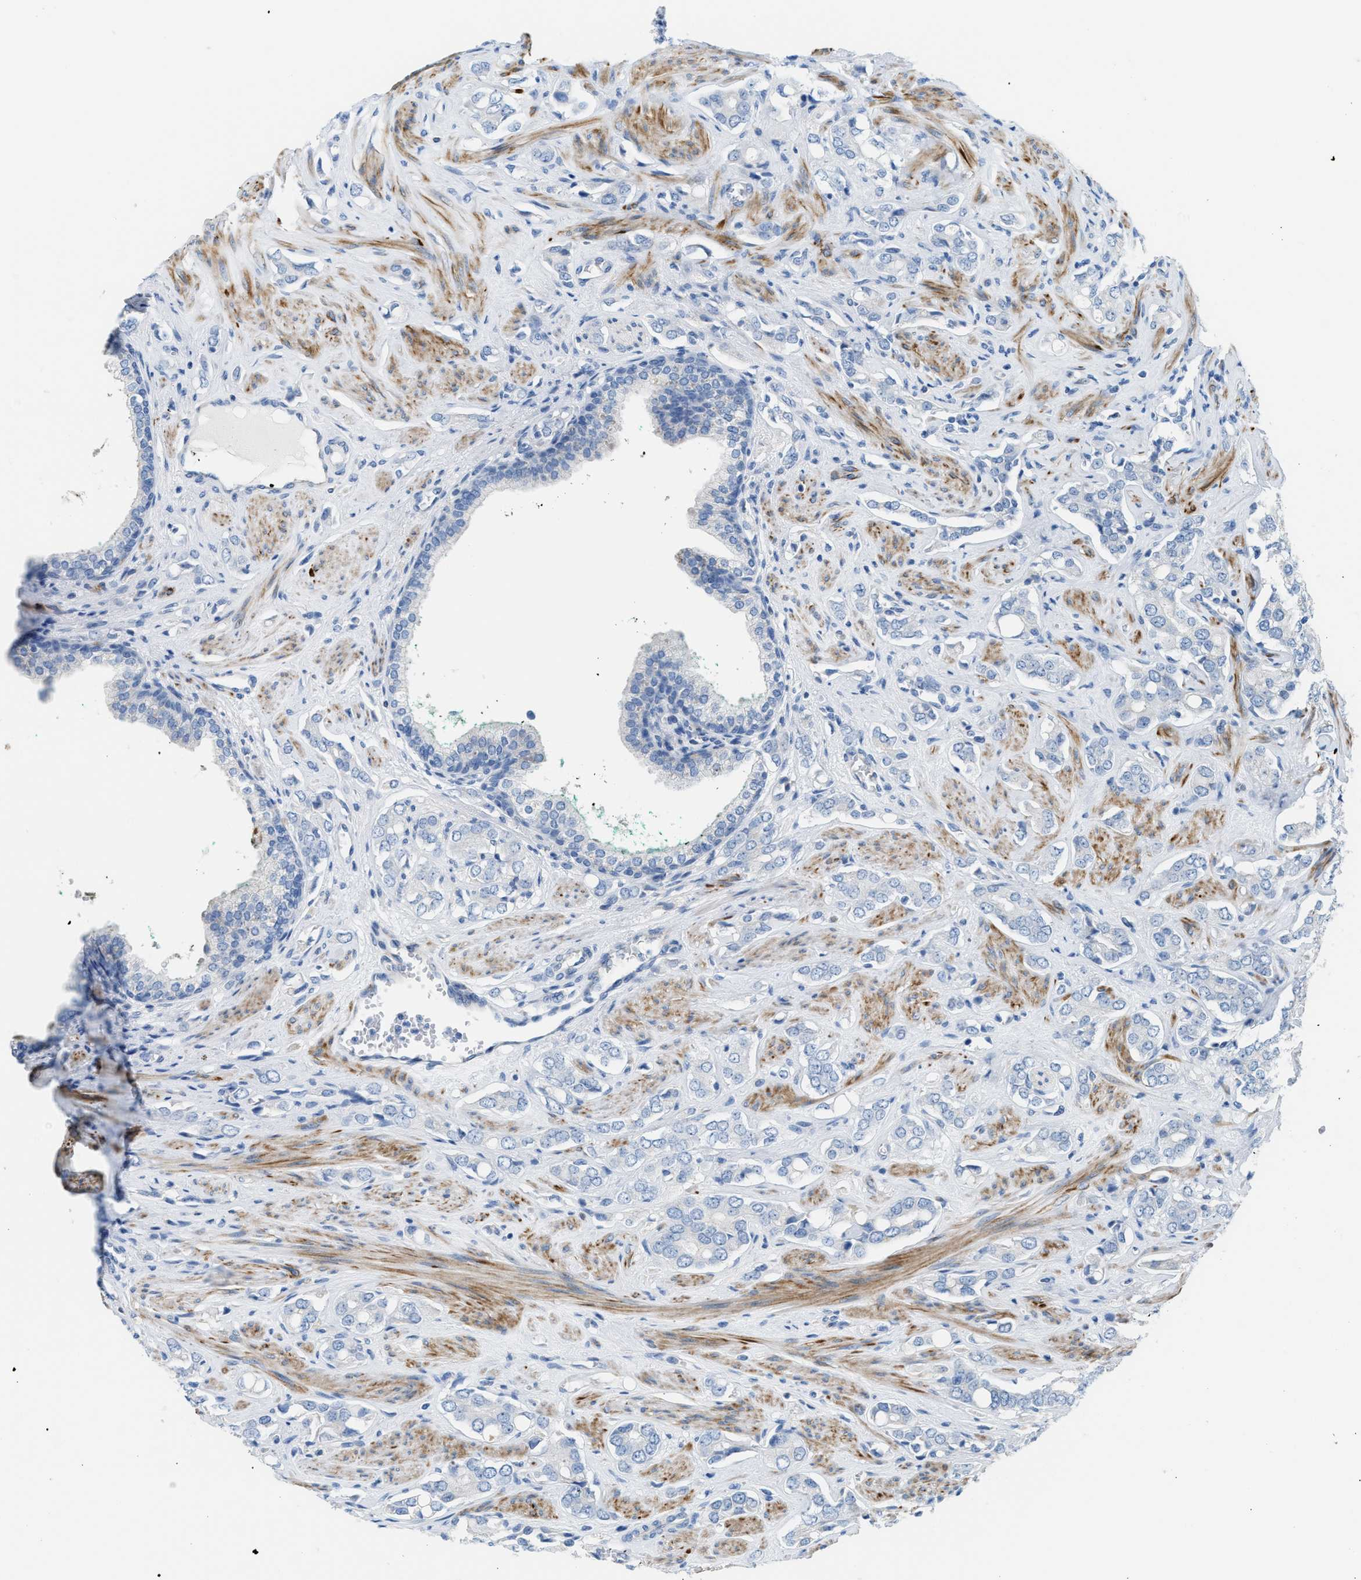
{"staining": {"intensity": "negative", "quantity": "none", "location": "none"}, "tissue": "prostate cancer", "cell_type": "Tumor cells", "image_type": "cancer", "snomed": [{"axis": "morphology", "description": "Adenocarcinoma, High grade"}, {"axis": "topography", "description": "Prostate"}], "caption": "Immunohistochemistry (IHC) image of neoplastic tissue: human prostate high-grade adenocarcinoma stained with DAB (3,3'-diaminobenzidine) demonstrates no significant protein staining in tumor cells.", "gene": "MPP3", "patient": {"sex": "male", "age": 52}}